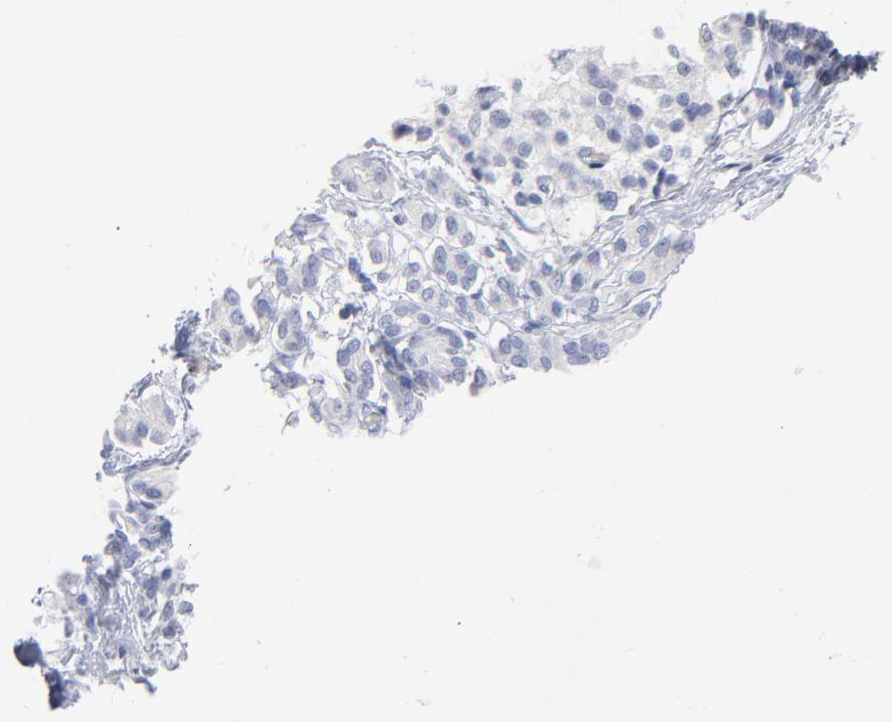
{"staining": {"intensity": "negative", "quantity": "none", "location": "none"}, "tissue": "pancreatic cancer", "cell_type": "Tumor cells", "image_type": "cancer", "snomed": [{"axis": "morphology", "description": "Adenocarcinoma, NOS"}, {"axis": "topography", "description": "Pancreas"}], "caption": "IHC histopathology image of pancreatic cancer (adenocarcinoma) stained for a protein (brown), which exhibits no positivity in tumor cells.", "gene": "P2RY8", "patient": {"sex": "male", "age": 62}}